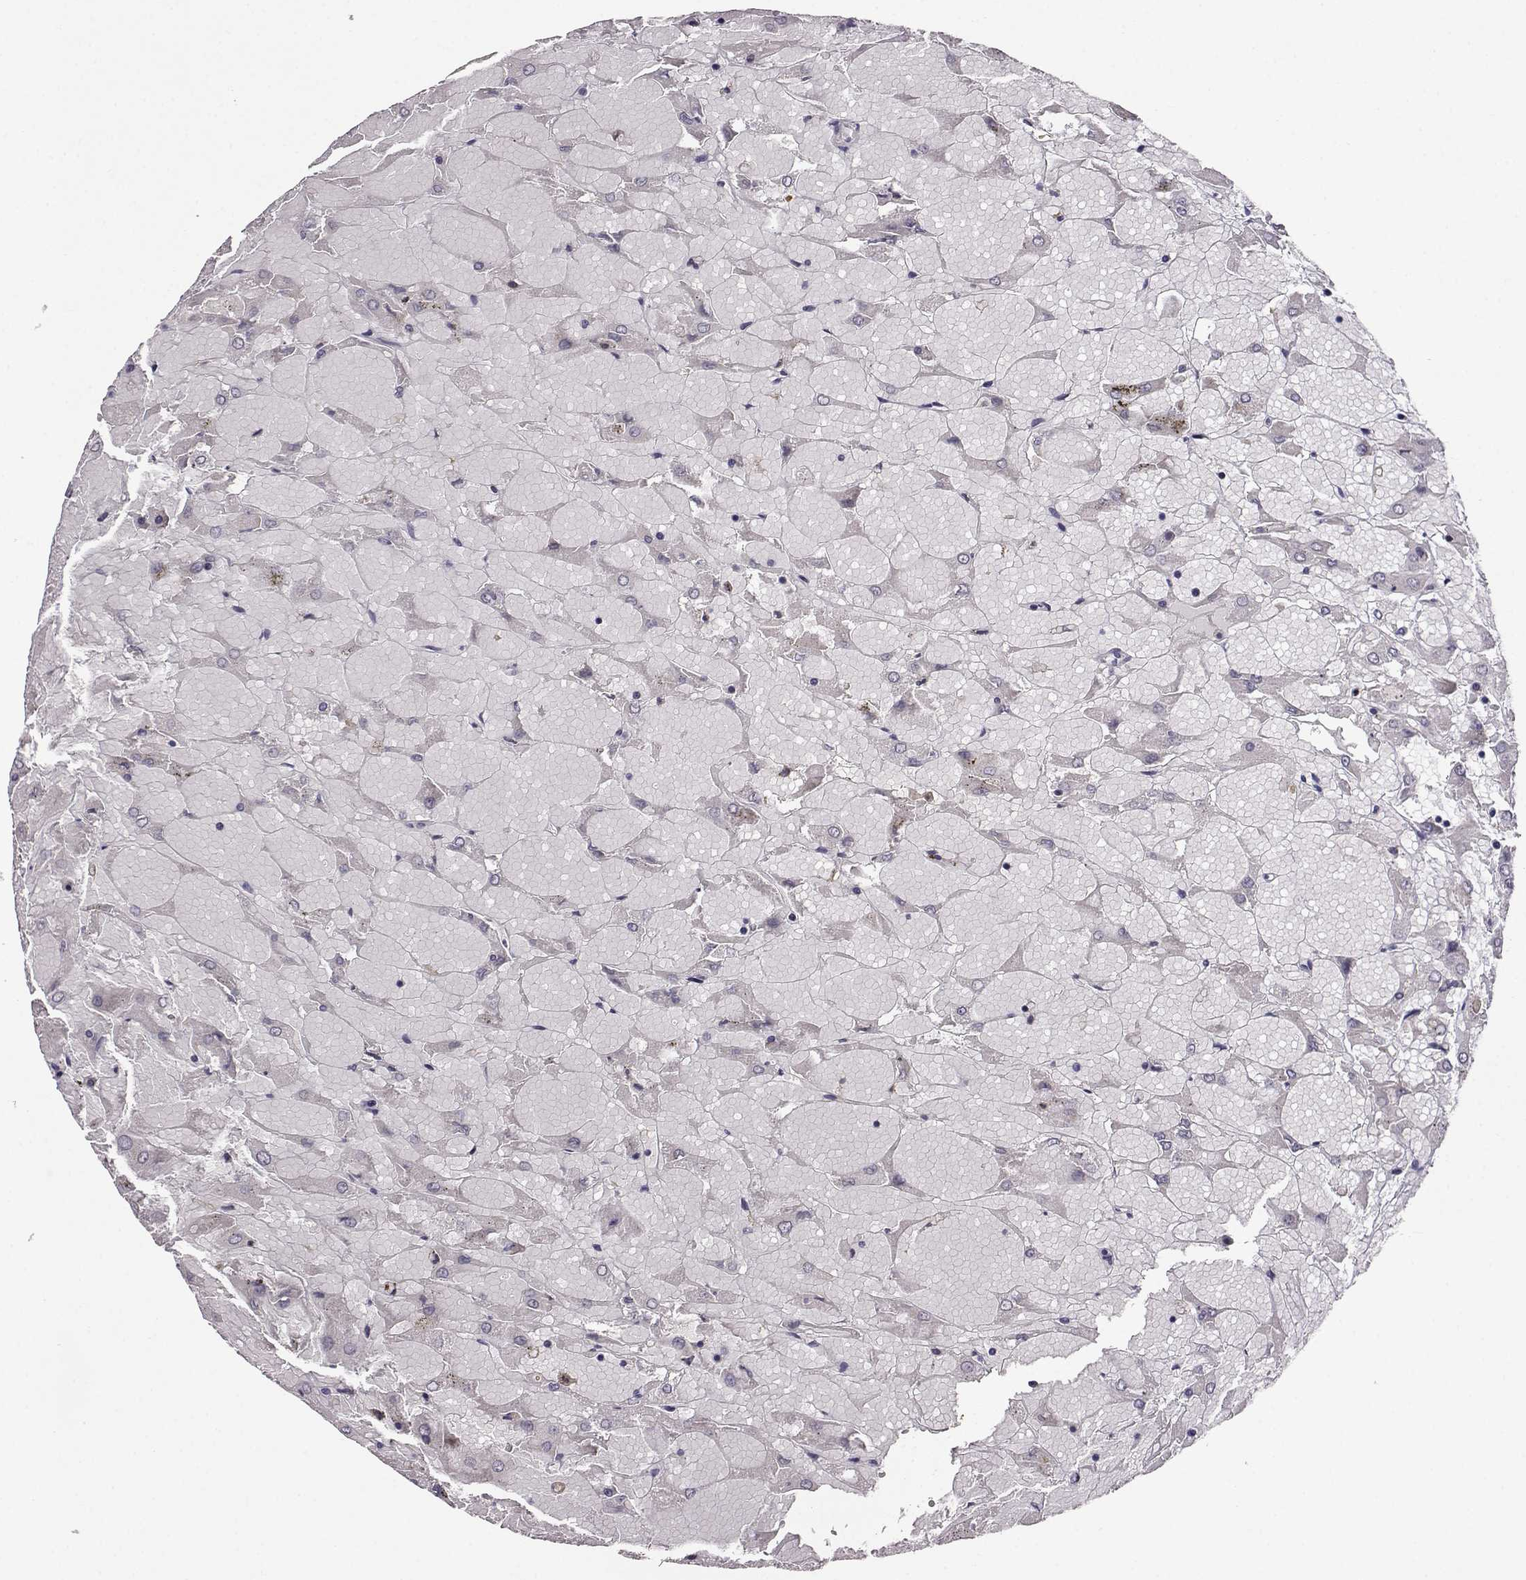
{"staining": {"intensity": "negative", "quantity": "none", "location": "none"}, "tissue": "renal cancer", "cell_type": "Tumor cells", "image_type": "cancer", "snomed": [{"axis": "morphology", "description": "Adenocarcinoma, NOS"}, {"axis": "topography", "description": "Kidney"}], "caption": "An IHC micrograph of renal cancer is shown. There is no staining in tumor cells of renal cancer.", "gene": "AKR1B1", "patient": {"sex": "male", "age": 72}}